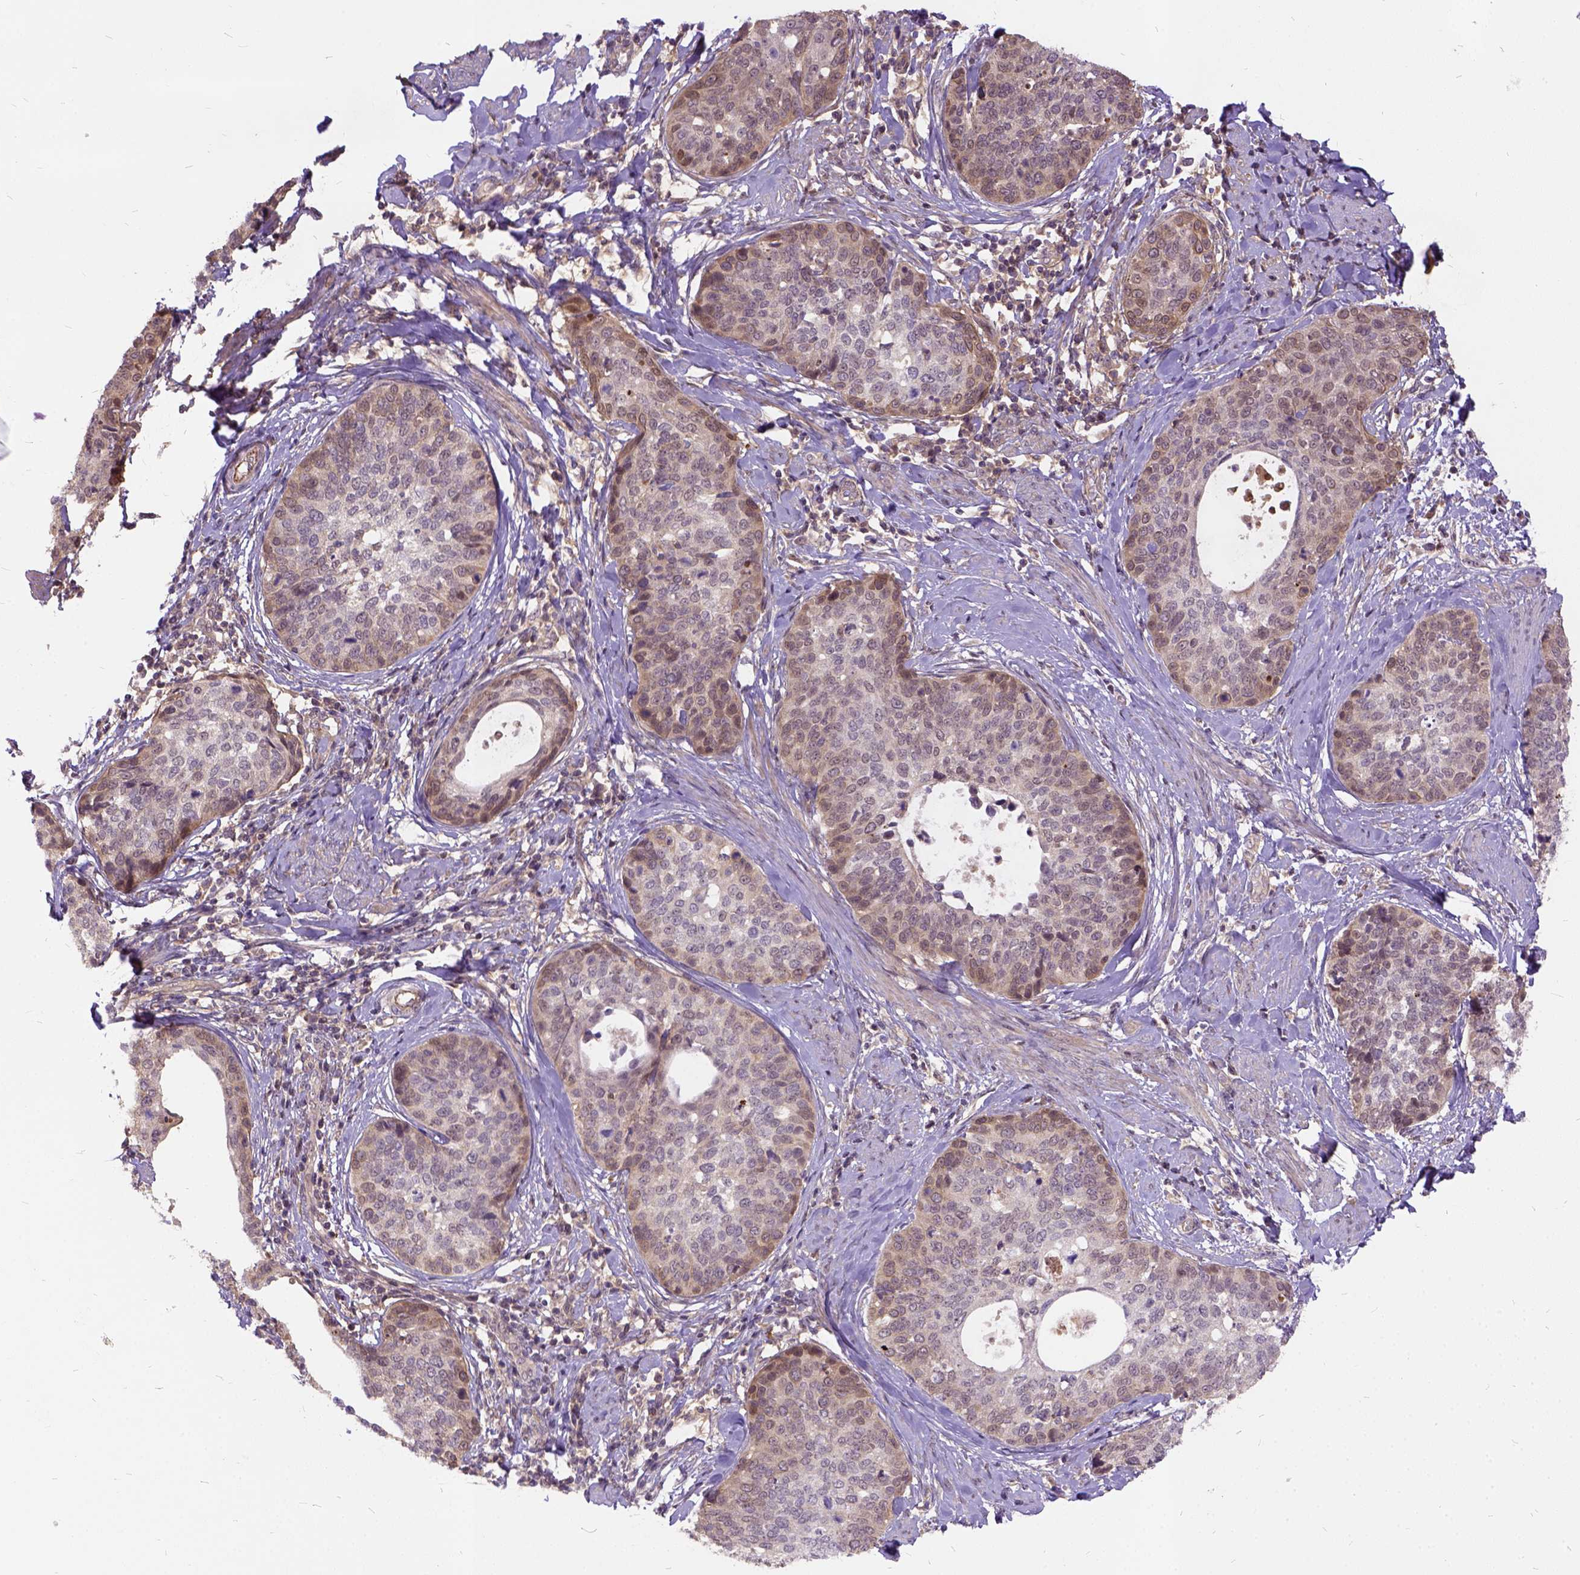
{"staining": {"intensity": "moderate", "quantity": "<25%", "location": "cytoplasmic/membranous"}, "tissue": "cervical cancer", "cell_type": "Tumor cells", "image_type": "cancer", "snomed": [{"axis": "morphology", "description": "Squamous cell carcinoma, NOS"}, {"axis": "topography", "description": "Cervix"}], "caption": "High-magnification brightfield microscopy of cervical squamous cell carcinoma stained with DAB (brown) and counterstained with hematoxylin (blue). tumor cells exhibit moderate cytoplasmic/membranous expression is appreciated in approximately<25% of cells.", "gene": "ILRUN", "patient": {"sex": "female", "age": 69}}